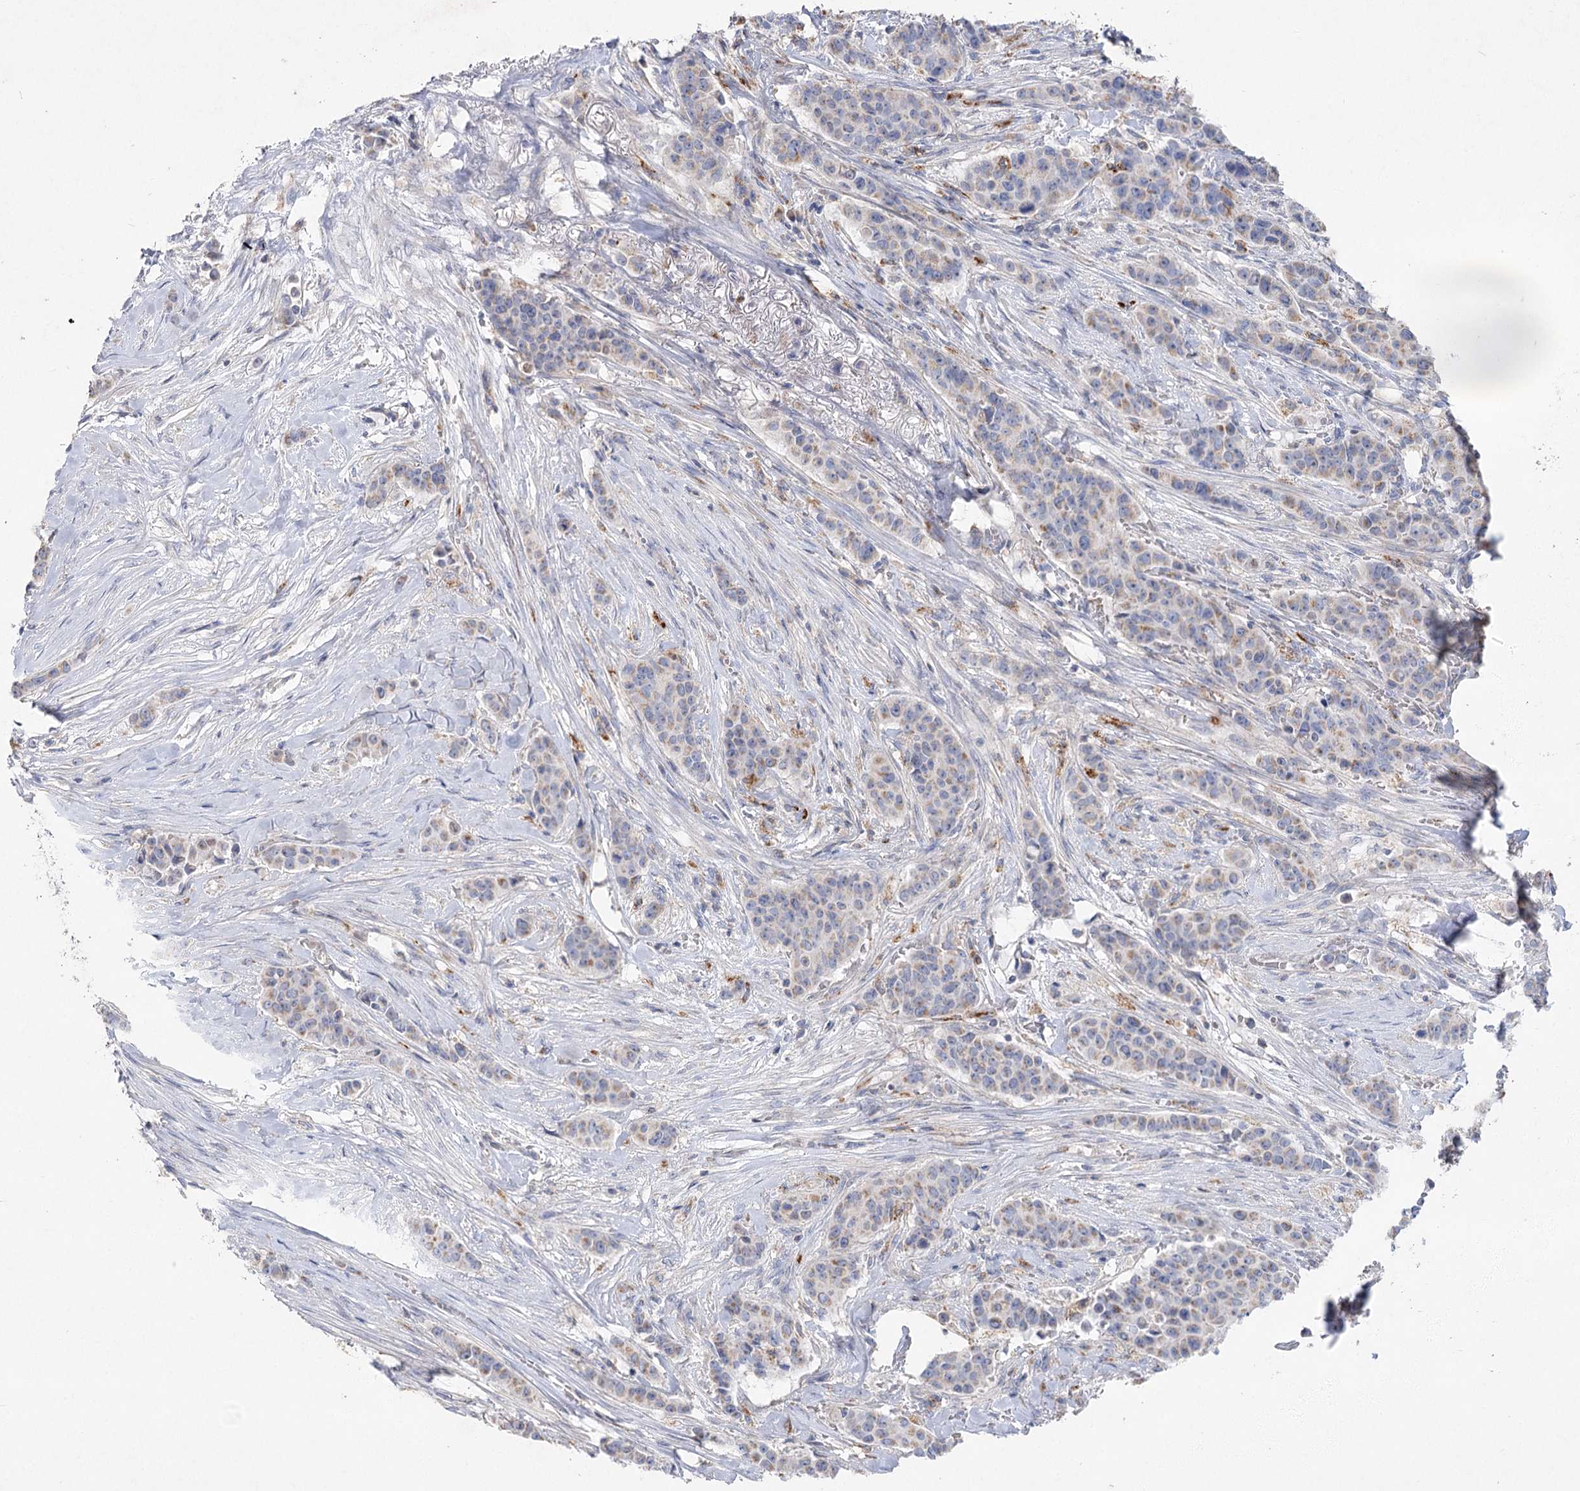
{"staining": {"intensity": "moderate", "quantity": "<25%", "location": "cytoplasmic/membranous"}, "tissue": "breast cancer", "cell_type": "Tumor cells", "image_type": "cancer", "snomed": [{"axis": "morphology", "description": "Duct carcinoma"}, {"axis": "topography", "description": "Breast"}], "caption": "High-power microscopy captured an immunohistochemistry (IHC) photomicrograph of invasive ductal carcinoma (breast), revealing moderate cytoplasmic/membranous expression in about <25% of tumor cells.", "gene": "TMEM187", "patient": {"sex": "female", "age": 40}}